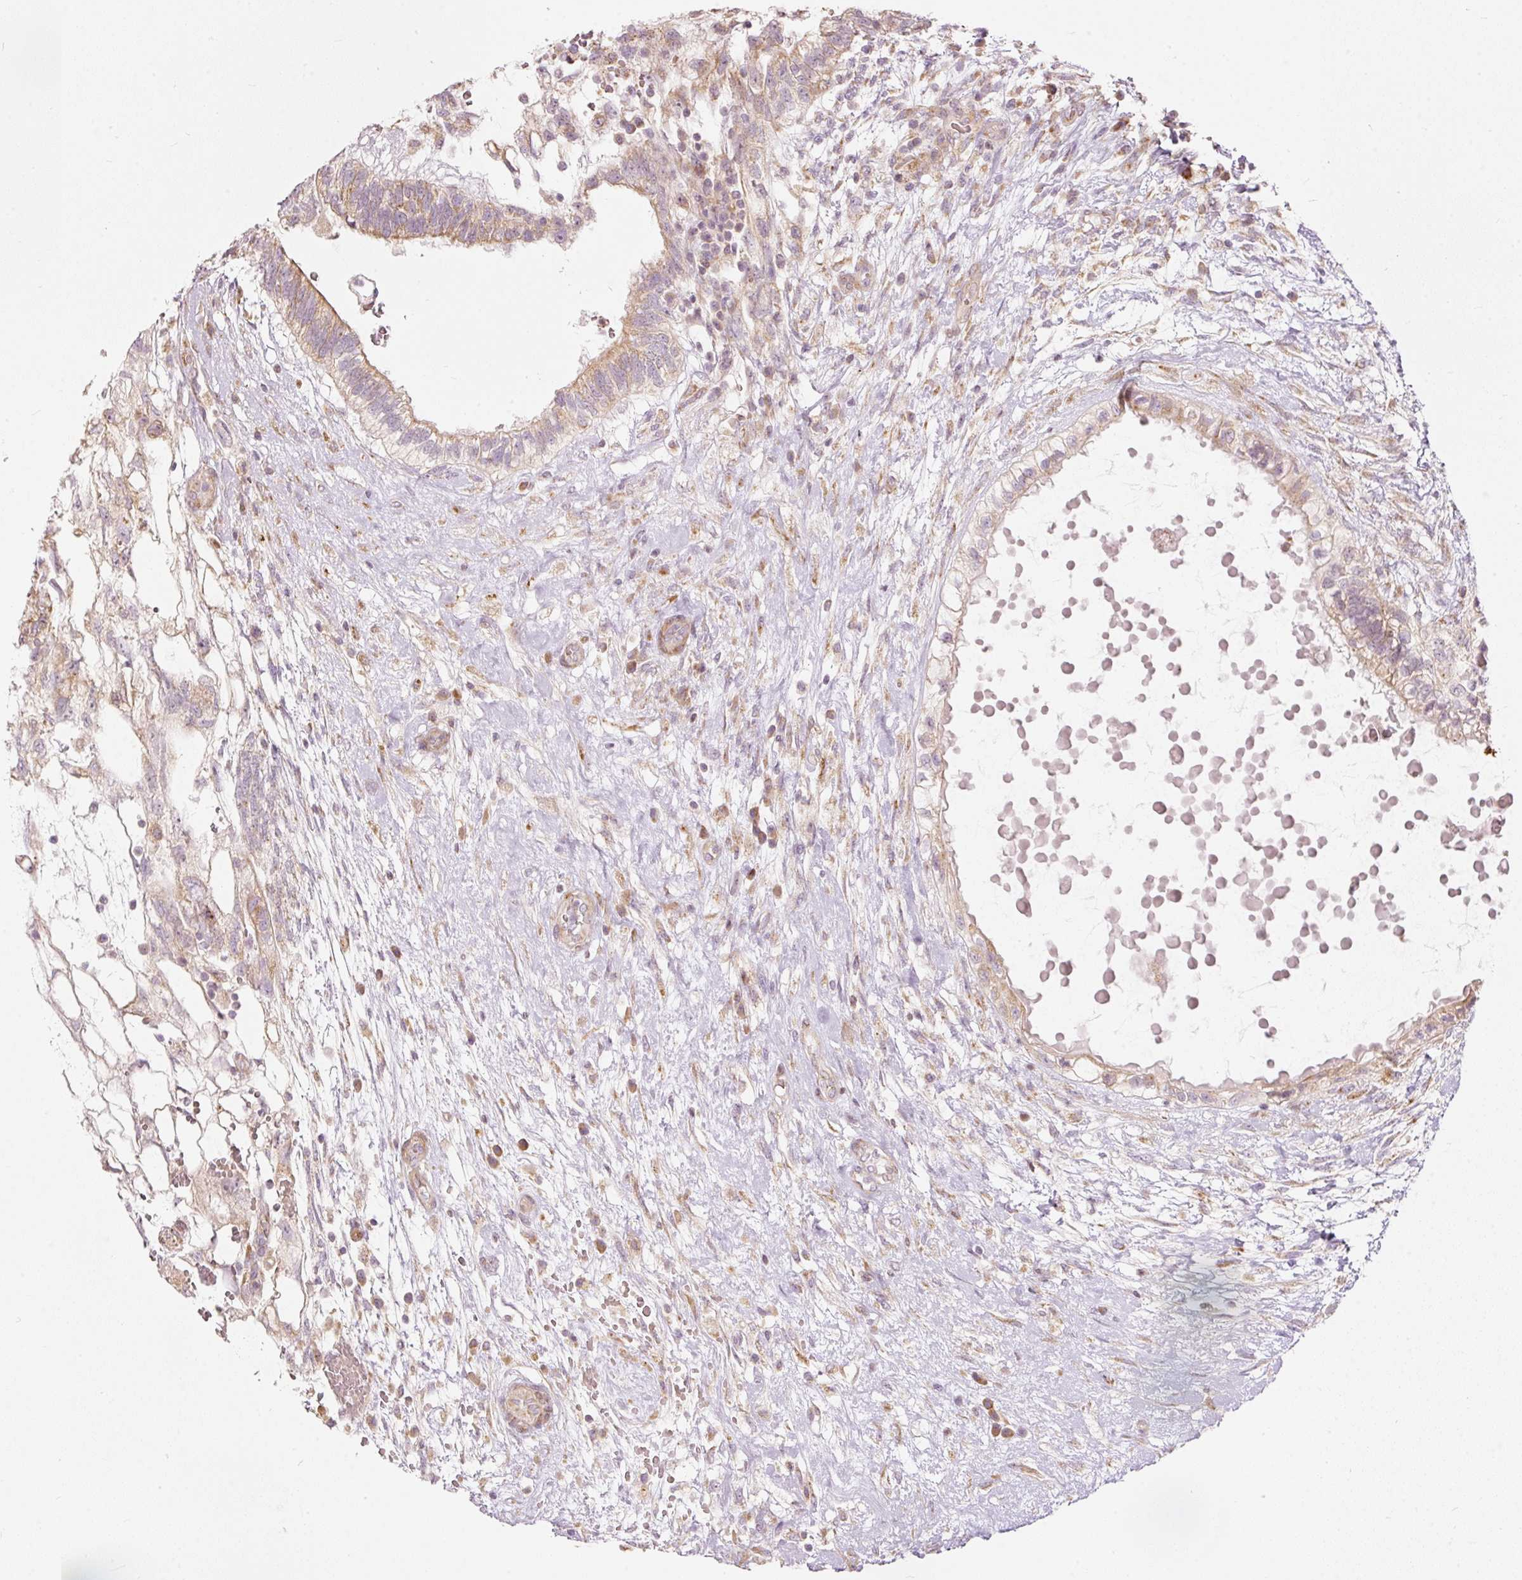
{"staining": {"intensity": "weak", "quantity": "25%-75%", "location": "cytoplasmic/membranous"}, "tissue": "testis cancer", "cell_type": "Tumor cells", "image_type": "cancer", "snomed": [{"axis": "morphology", "description": "Normal tissue, NOS"}, {"axis": "morphology", "description": "Carcinoma, Embryonal, NOS"}, {"axis": "topography", "description": "Testis"}], "caption": "Immunohistochemistry histopathology image of human testis cancer (embryonal carcinoma) stained for a protein (brown), which exhibits low levels of weak cytoplasmic/membranous expression in about 25%-75% of tumor cells.", "gene": "SNAPC5", "patient": {"sex": "male", "age": 32}}